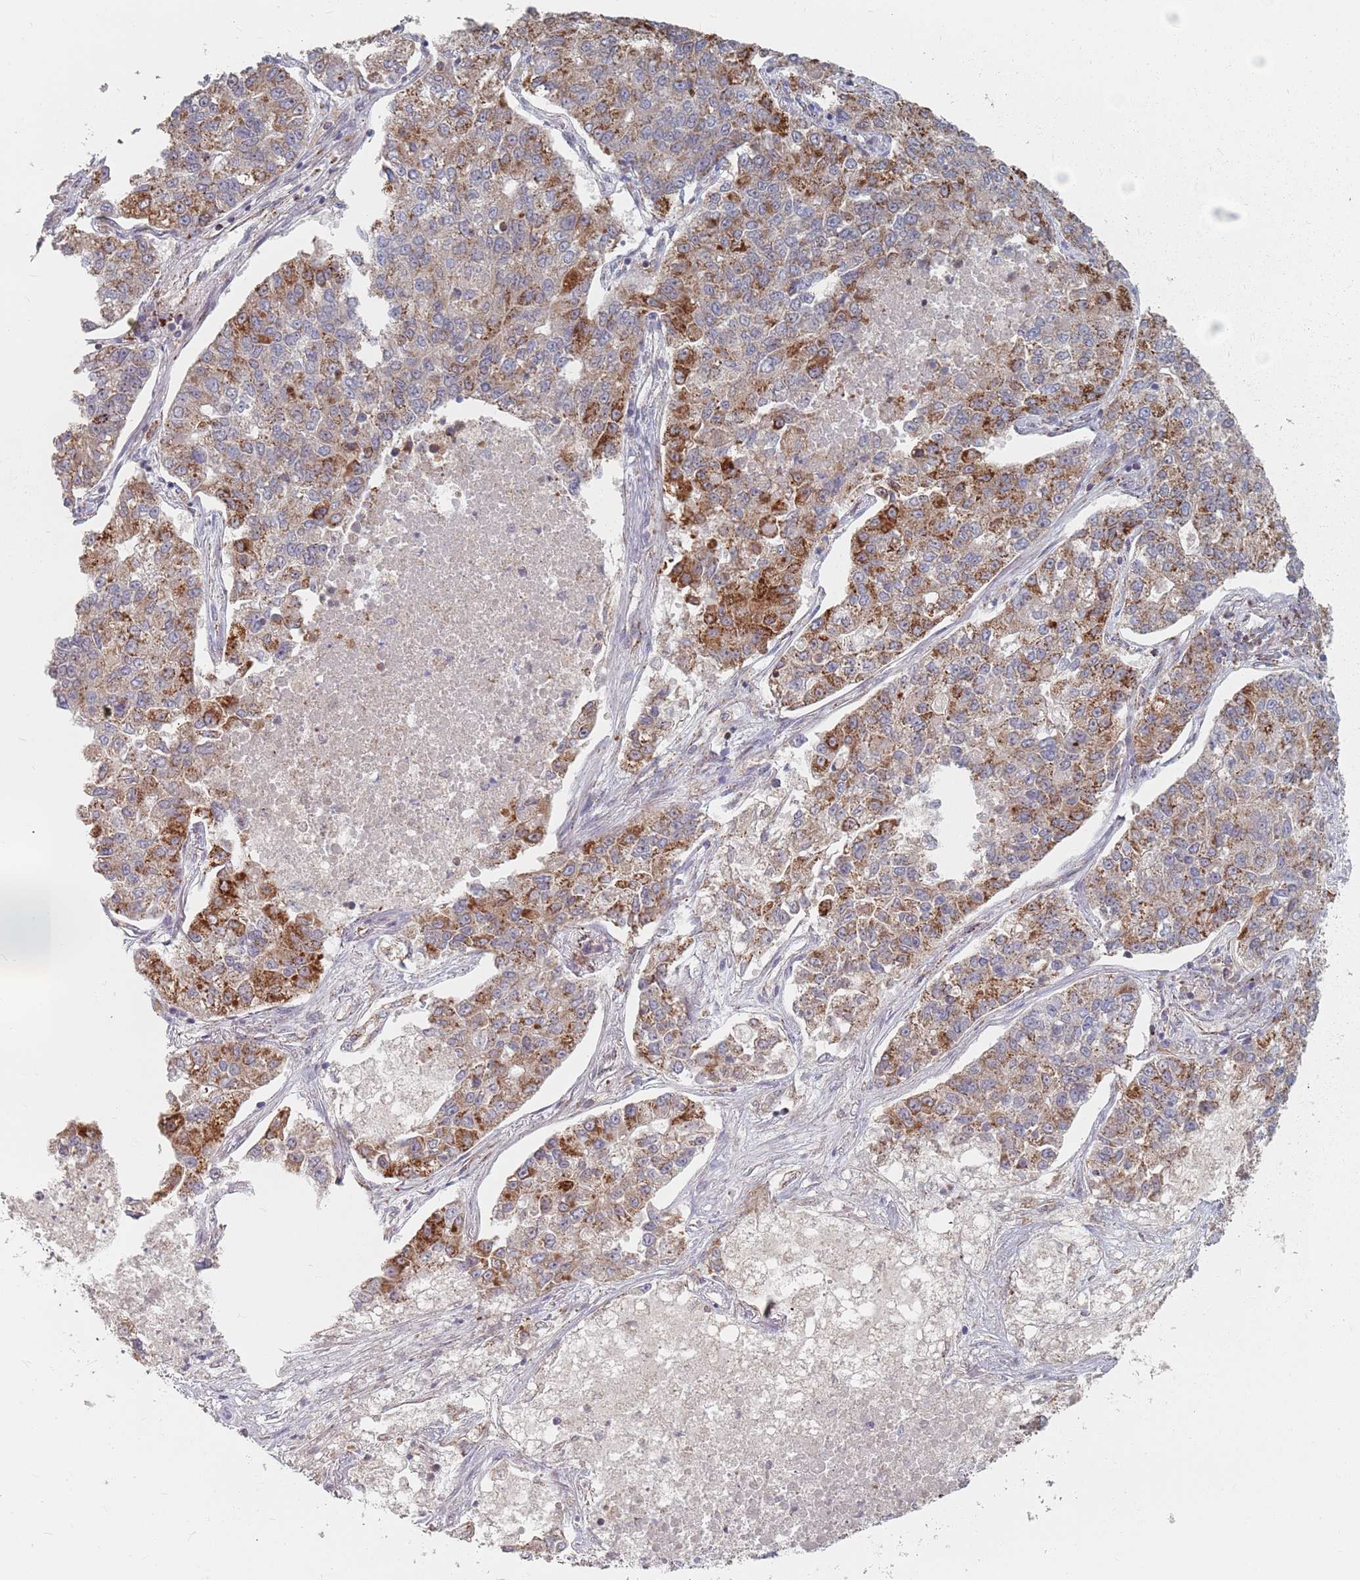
{"staining": {"intensity": "moderate", "quantity": "25%-75%", "location": "cytoplasmic/membranous"}, "tissue": "lung cancer", "cell_type": "Tumor cells", "image_type": "cancer", "snomed": [{"axis": "morphology", "description": "Adenocarcinoma, NOS"}, {"axis": "topography", "description": "Lung"}], "caption": "Protein positivity by immunohistochemistry reveals moderate cytoplasmic/membranous expression in approximately 25%-75% of tumor cells in adenocarcinoma (lung).", "gene": "ADAL", "patient": {"sex": "male", "age": 49}}